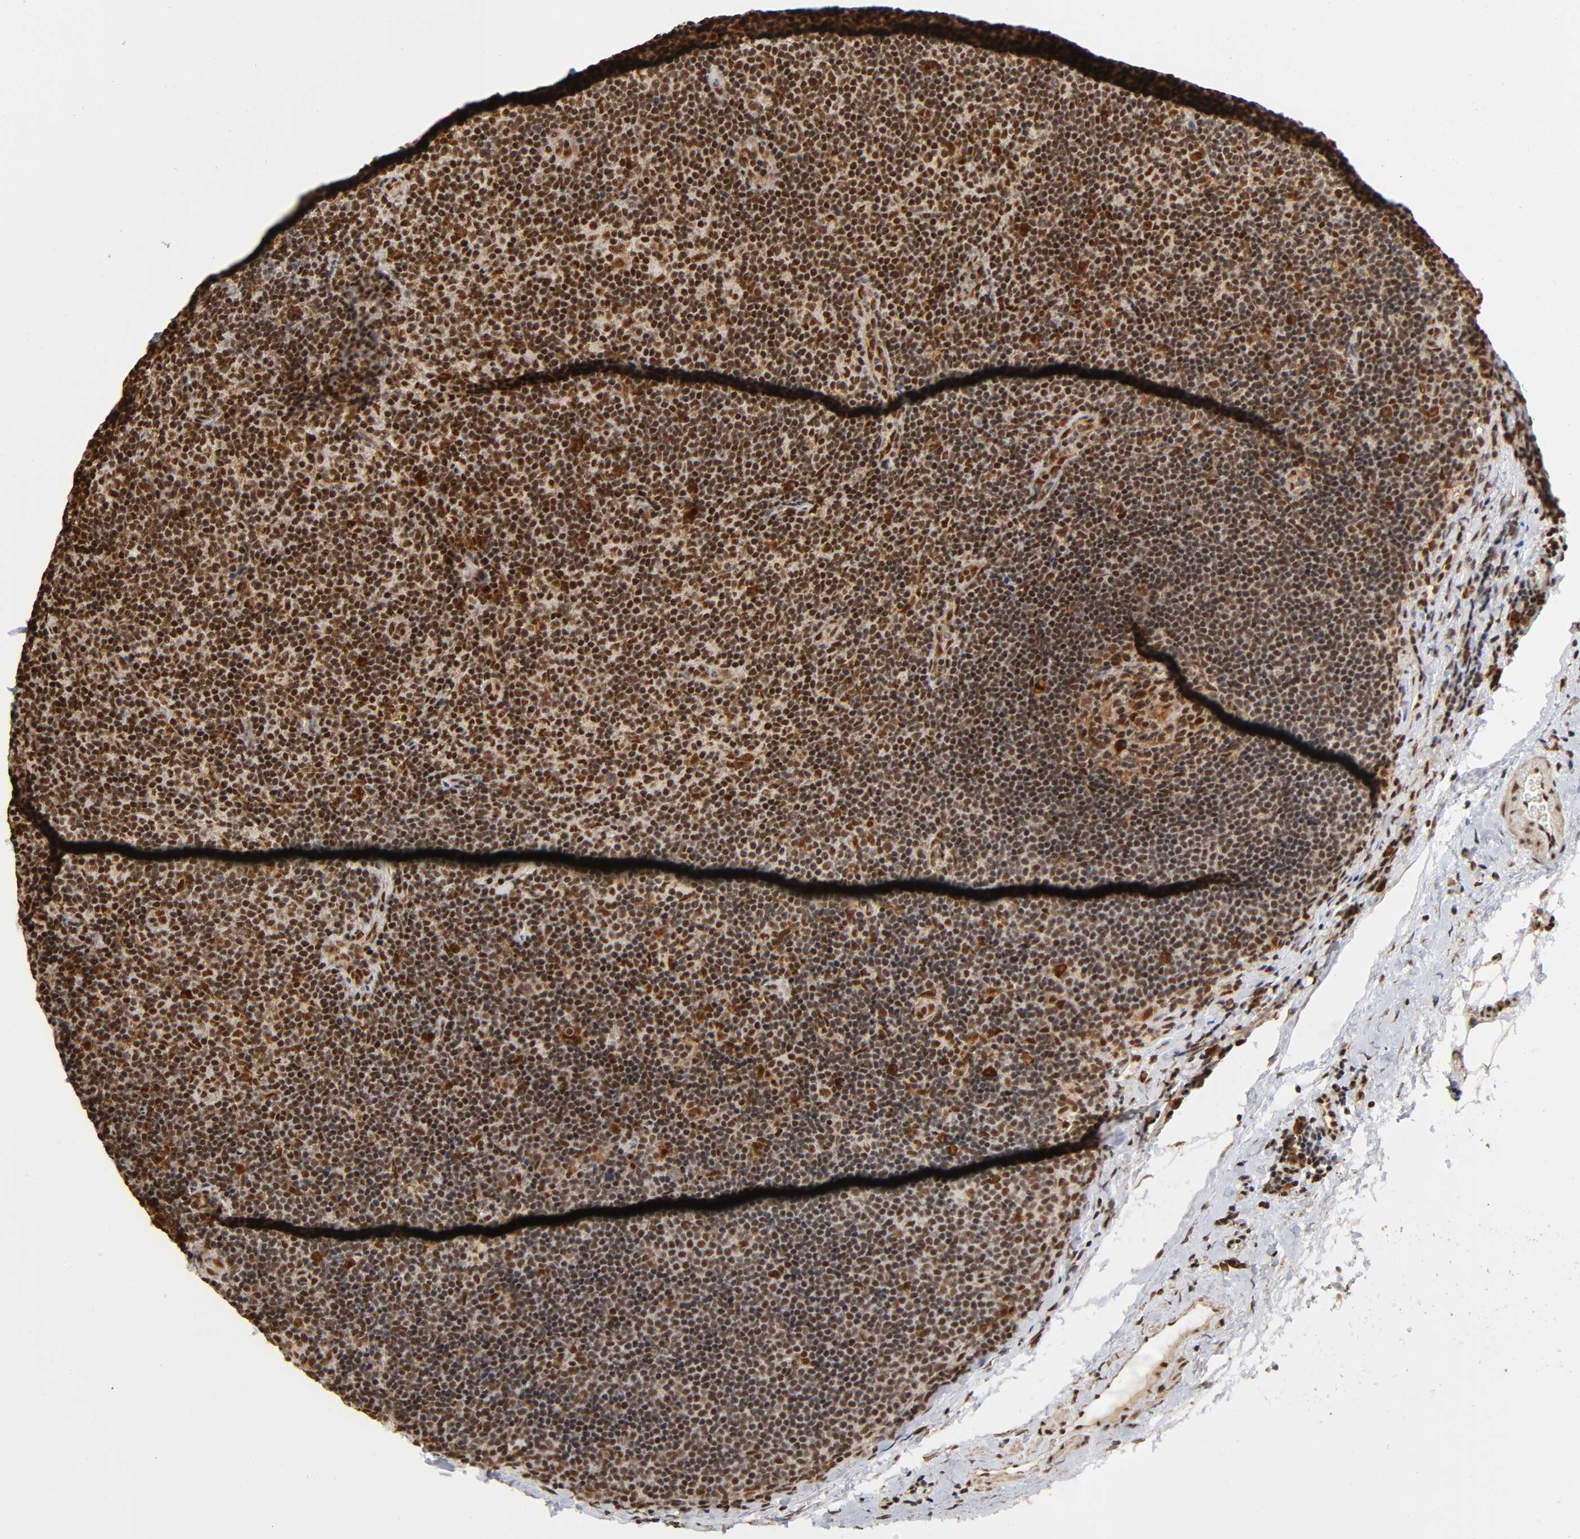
{"staining": {"intensity": "strong", "quantity": ">75%", "location": "nuclear"}, "tissue": "lymphoma", "cell_type": "Tumor cells", "image_type": "cancer", "snomed": [{"axis": "morphology", "description": "Malignant lymphoma, non-Hodgkin's type, Low grade"}, {"axis": "topography", "description": "Lymph node"}], "caption": "Human low-grade malignant lymphoma, non-Hodgkin's type stained with a brown dye reveals strong nuclear positive staining in about >75% of tumor cells.", "gene": "RNF122", "patient": {"sex": "male", "age": 70}}